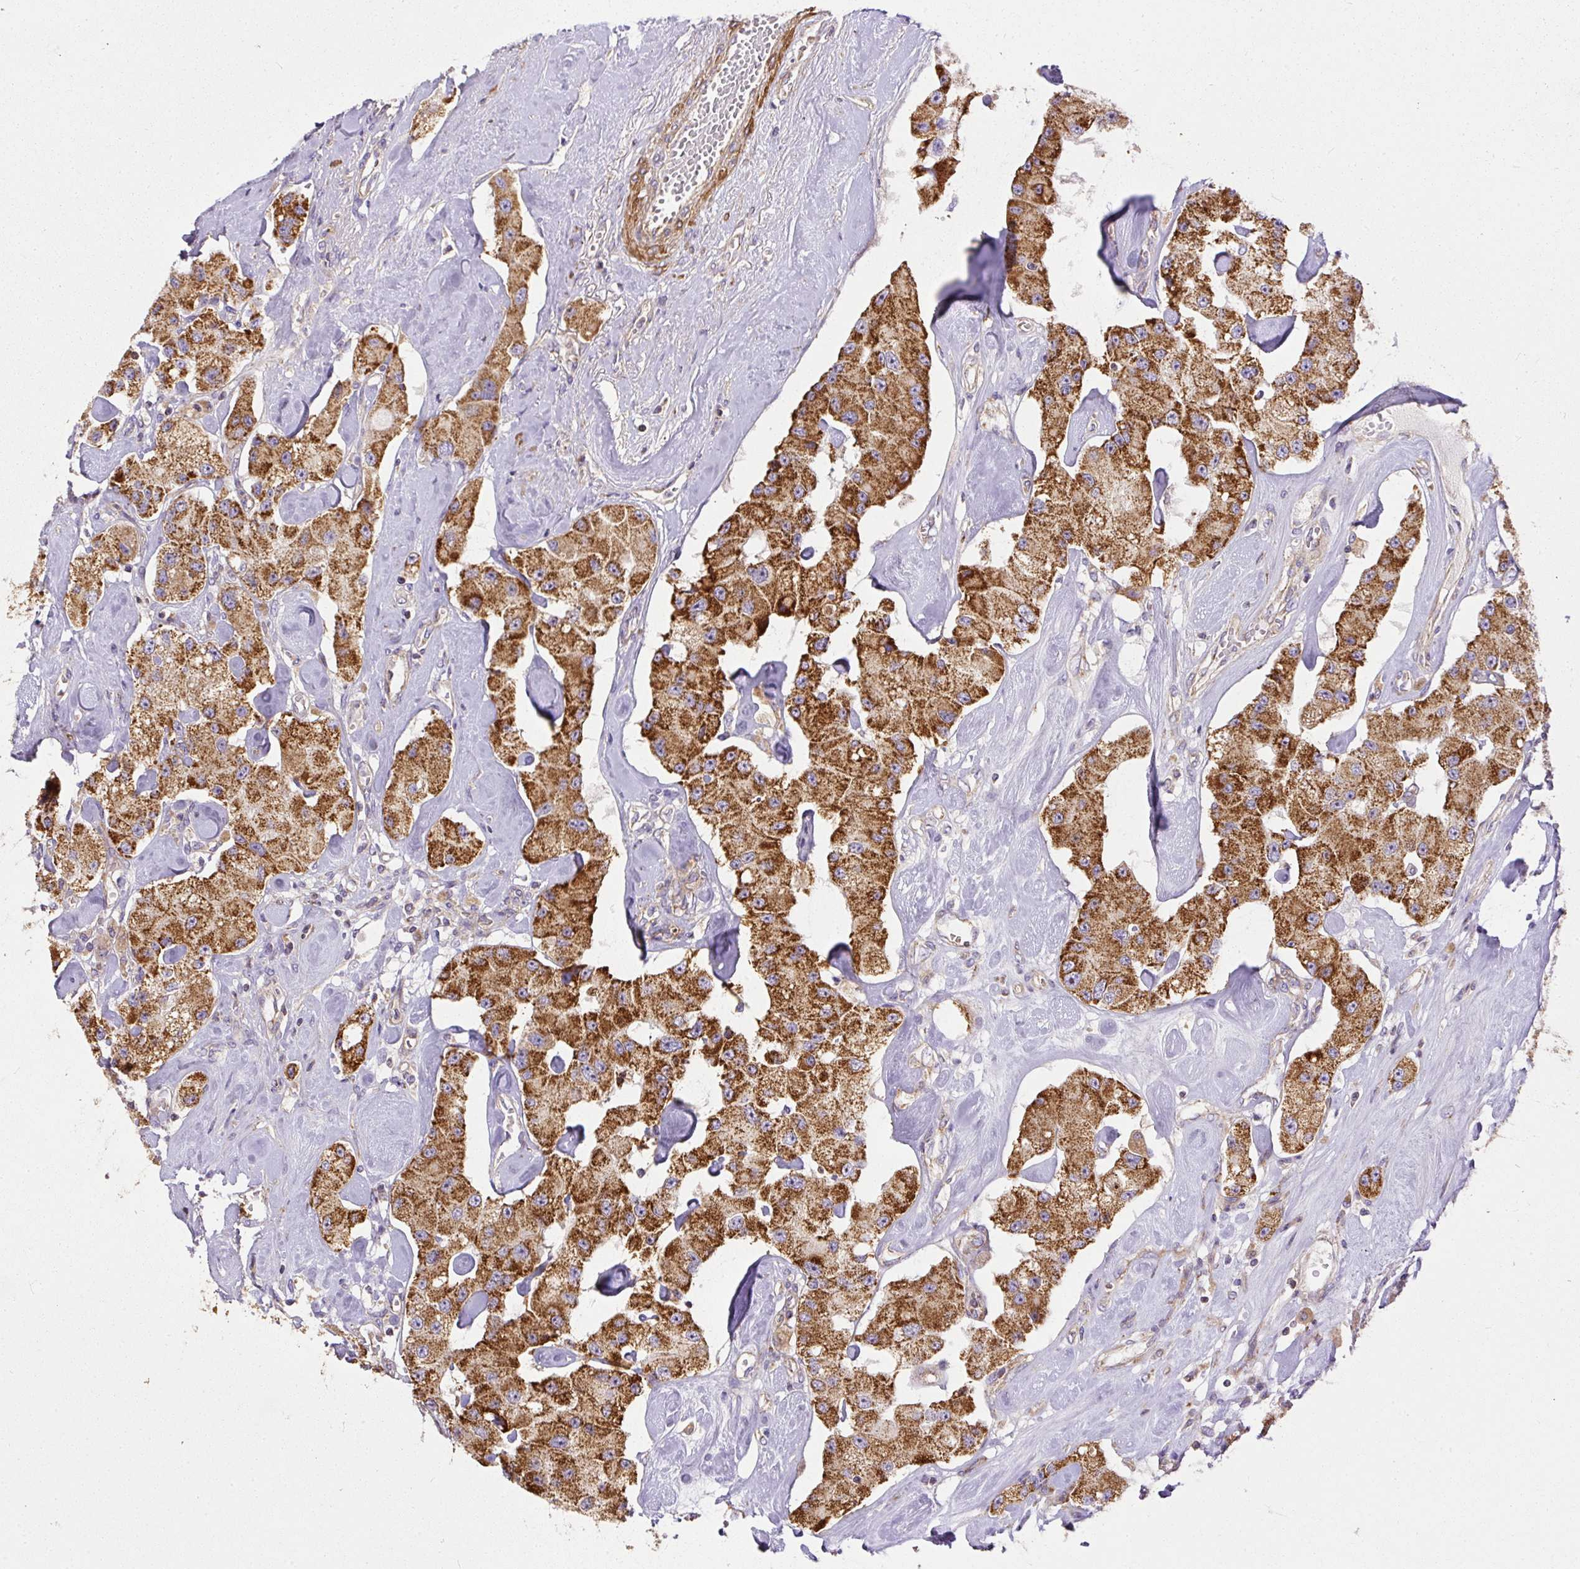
{"staining": {"intensity": "strong", "quantity": ">75%", "location": "cytoplasmic/membranous"}, "tissue": "carcinoid", "cell_type": "Tumor cells", "image_type": "cancer", "snomed": [{"axis": "morphology", "description": "Carcinoid, malignant, NOS"}, {"axis": "topography", "description": "Pancreas"}], "caption": "A histopathology image of human malignant carcinoid stained for a protein reveals strong cytoplasmic/membranous brown staining in tumor cells.", "gene": "NDUFAF2", "patient": {"sex": "male", "age": 41}}